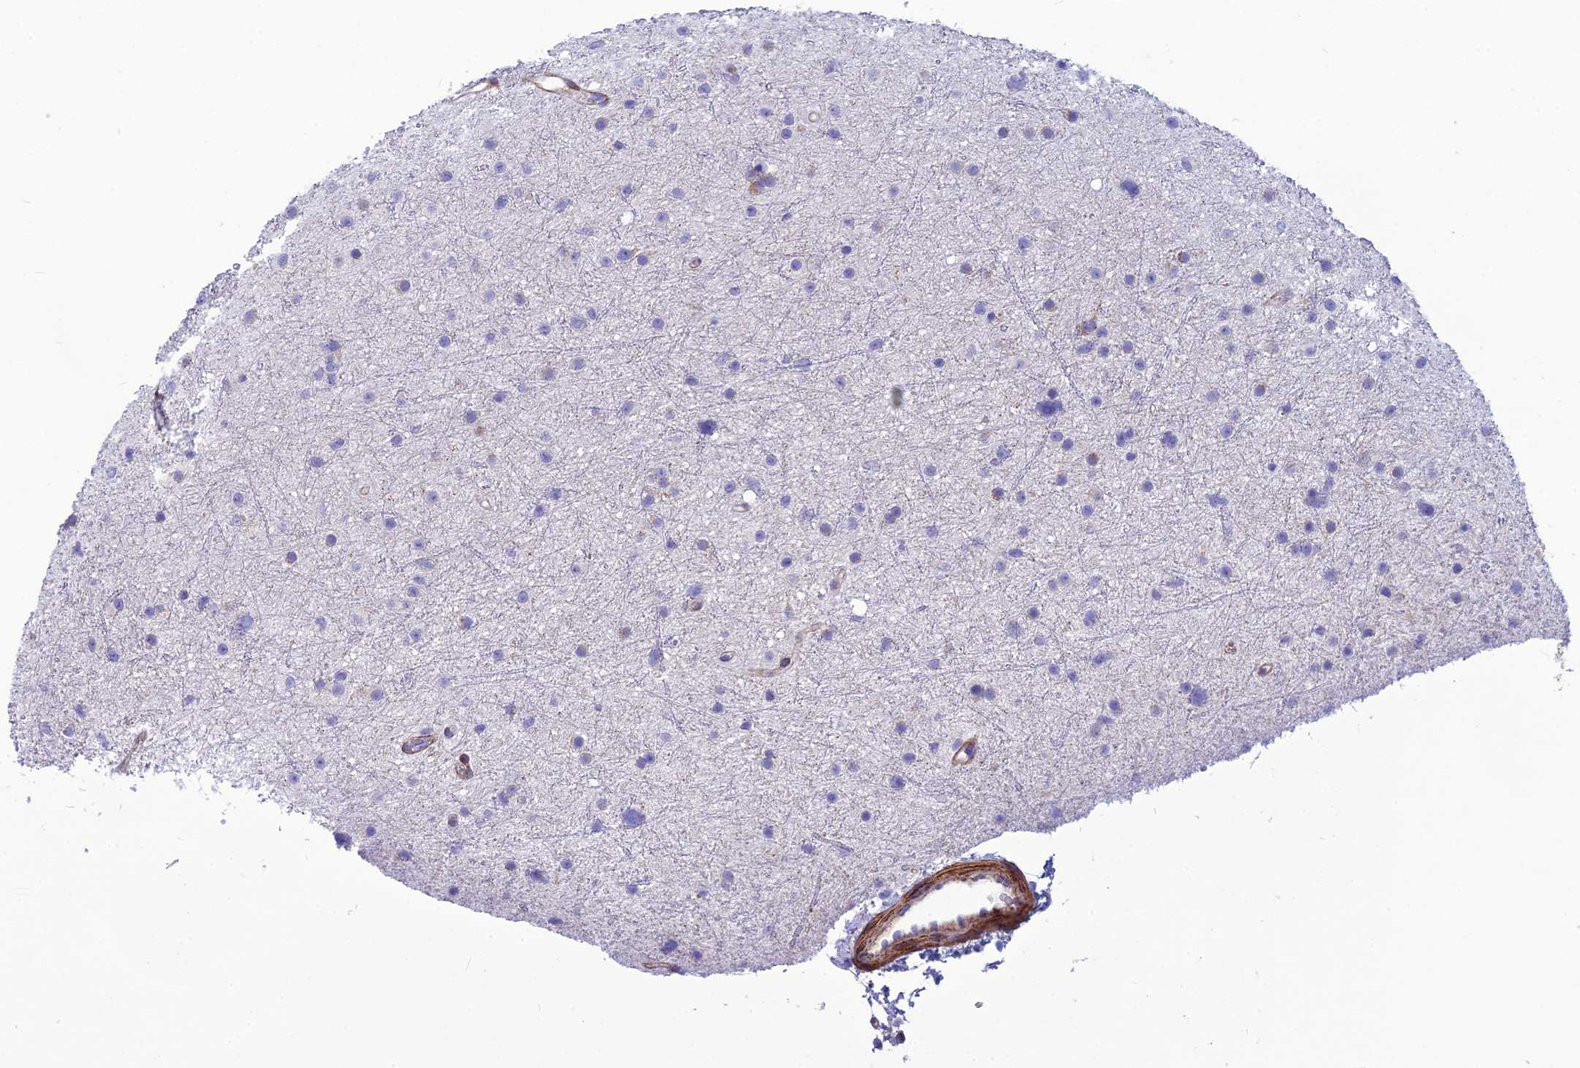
{"staining": {"intensity": "negative", "quantity": "none", "location": "none"}, "tissue": "glioma", "cell_type": "Tumor cells", "image_type": "cancer", "snomed": [{"axis": "morphology", "description": "Glioma, malignant, Low grade"}, {"axis": "topography", "description": "Cerebral cortex"}], "caption": "The photomicrograph displays no staining of tumor cells in glioma.", "gene": "POMGNT1", "patient": {"sex": "female", "age": 39}}